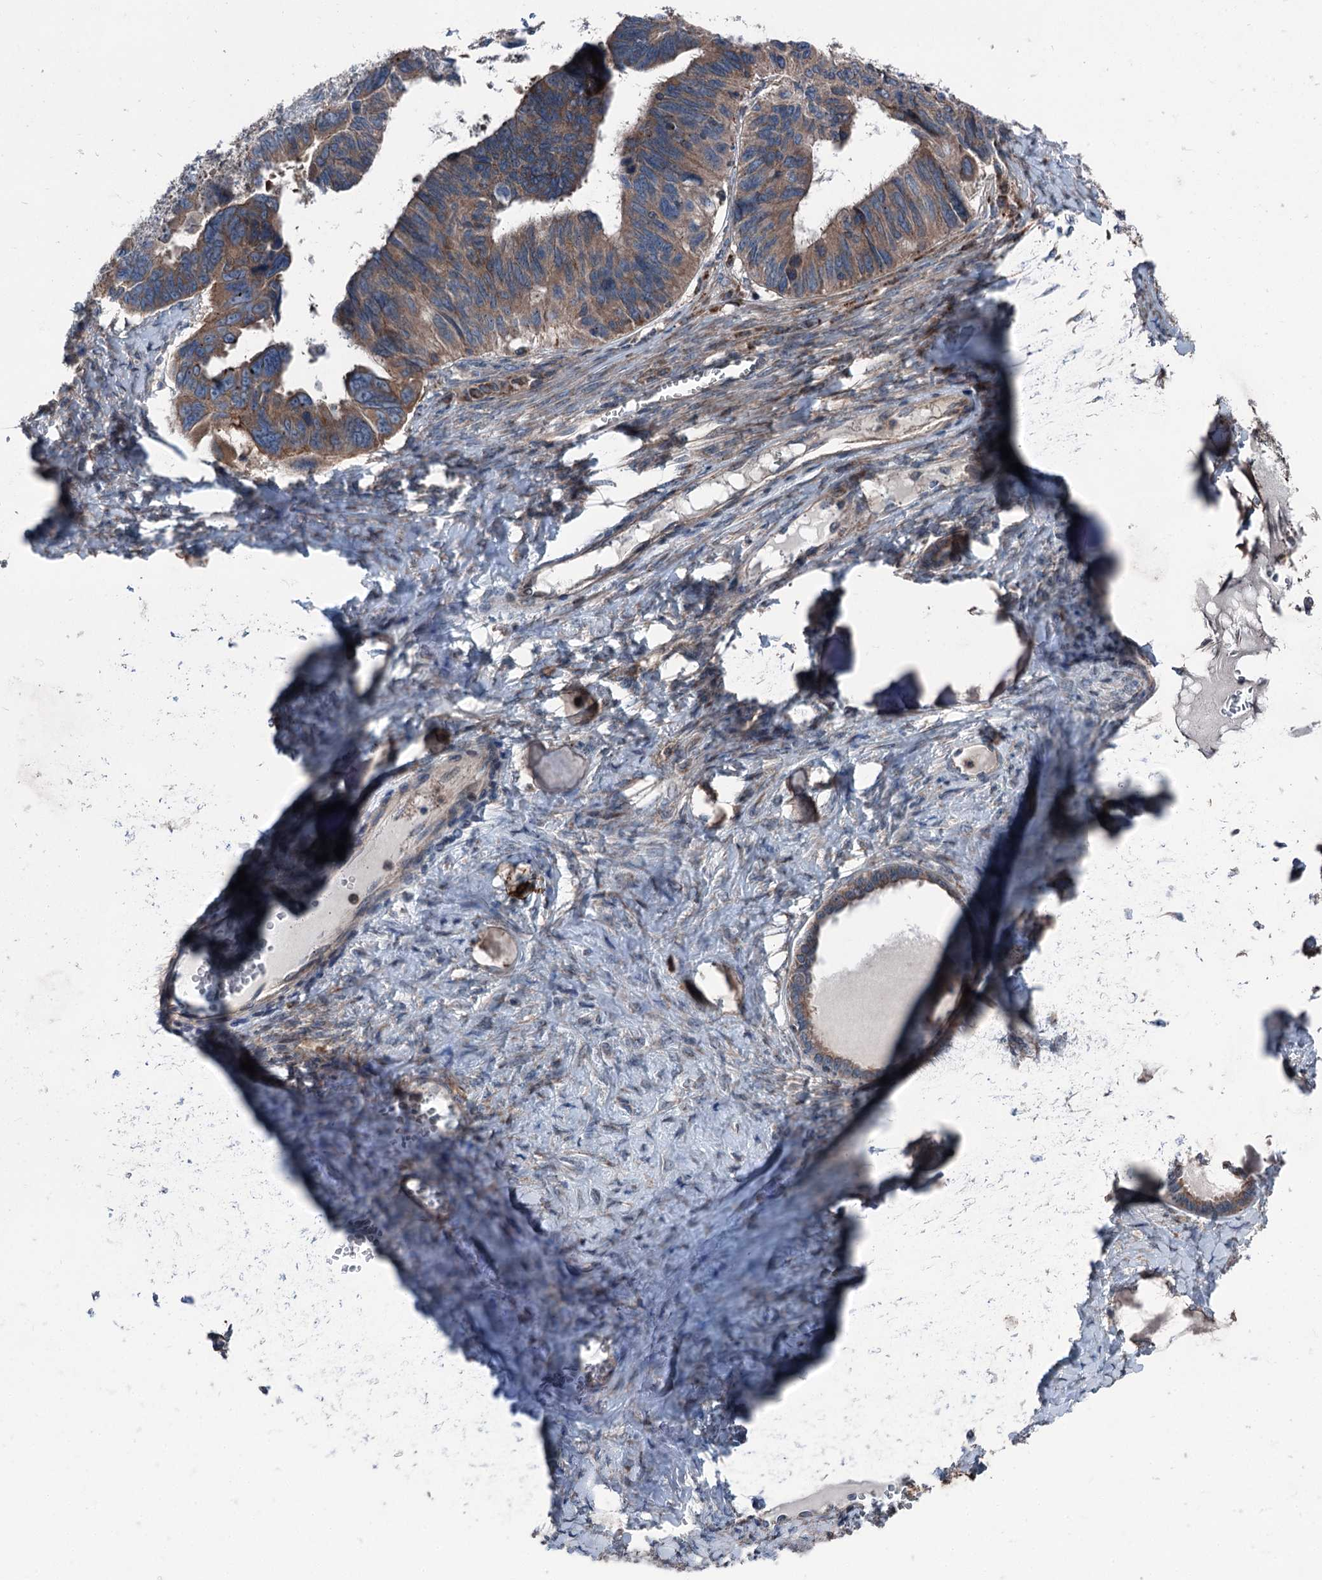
{"staining": {"intensity": "moderate", "quantity": ">75%", "location": "cytoplasmic/membranous"}, "tissue": "ovarian cancer", "cell_type": "Tumor cells", "image_type": "cancer", "snomed": [{"axis": "morphology", "description": "Cystadenocarcinoma, serous, NOS"}, {"axis": "topography", "description": "Ovary"}], "caption": "Moderate cytoplasmic/membranous protein staining is seen in approximately >75% of tumor cells in ovarian cancer (serous cystadenocarcinoma). (Brightfield microscopy of DAB IHC at high magnification).", "gene": "RUFY1", "patient": {"sex": "female", "age": 79}}